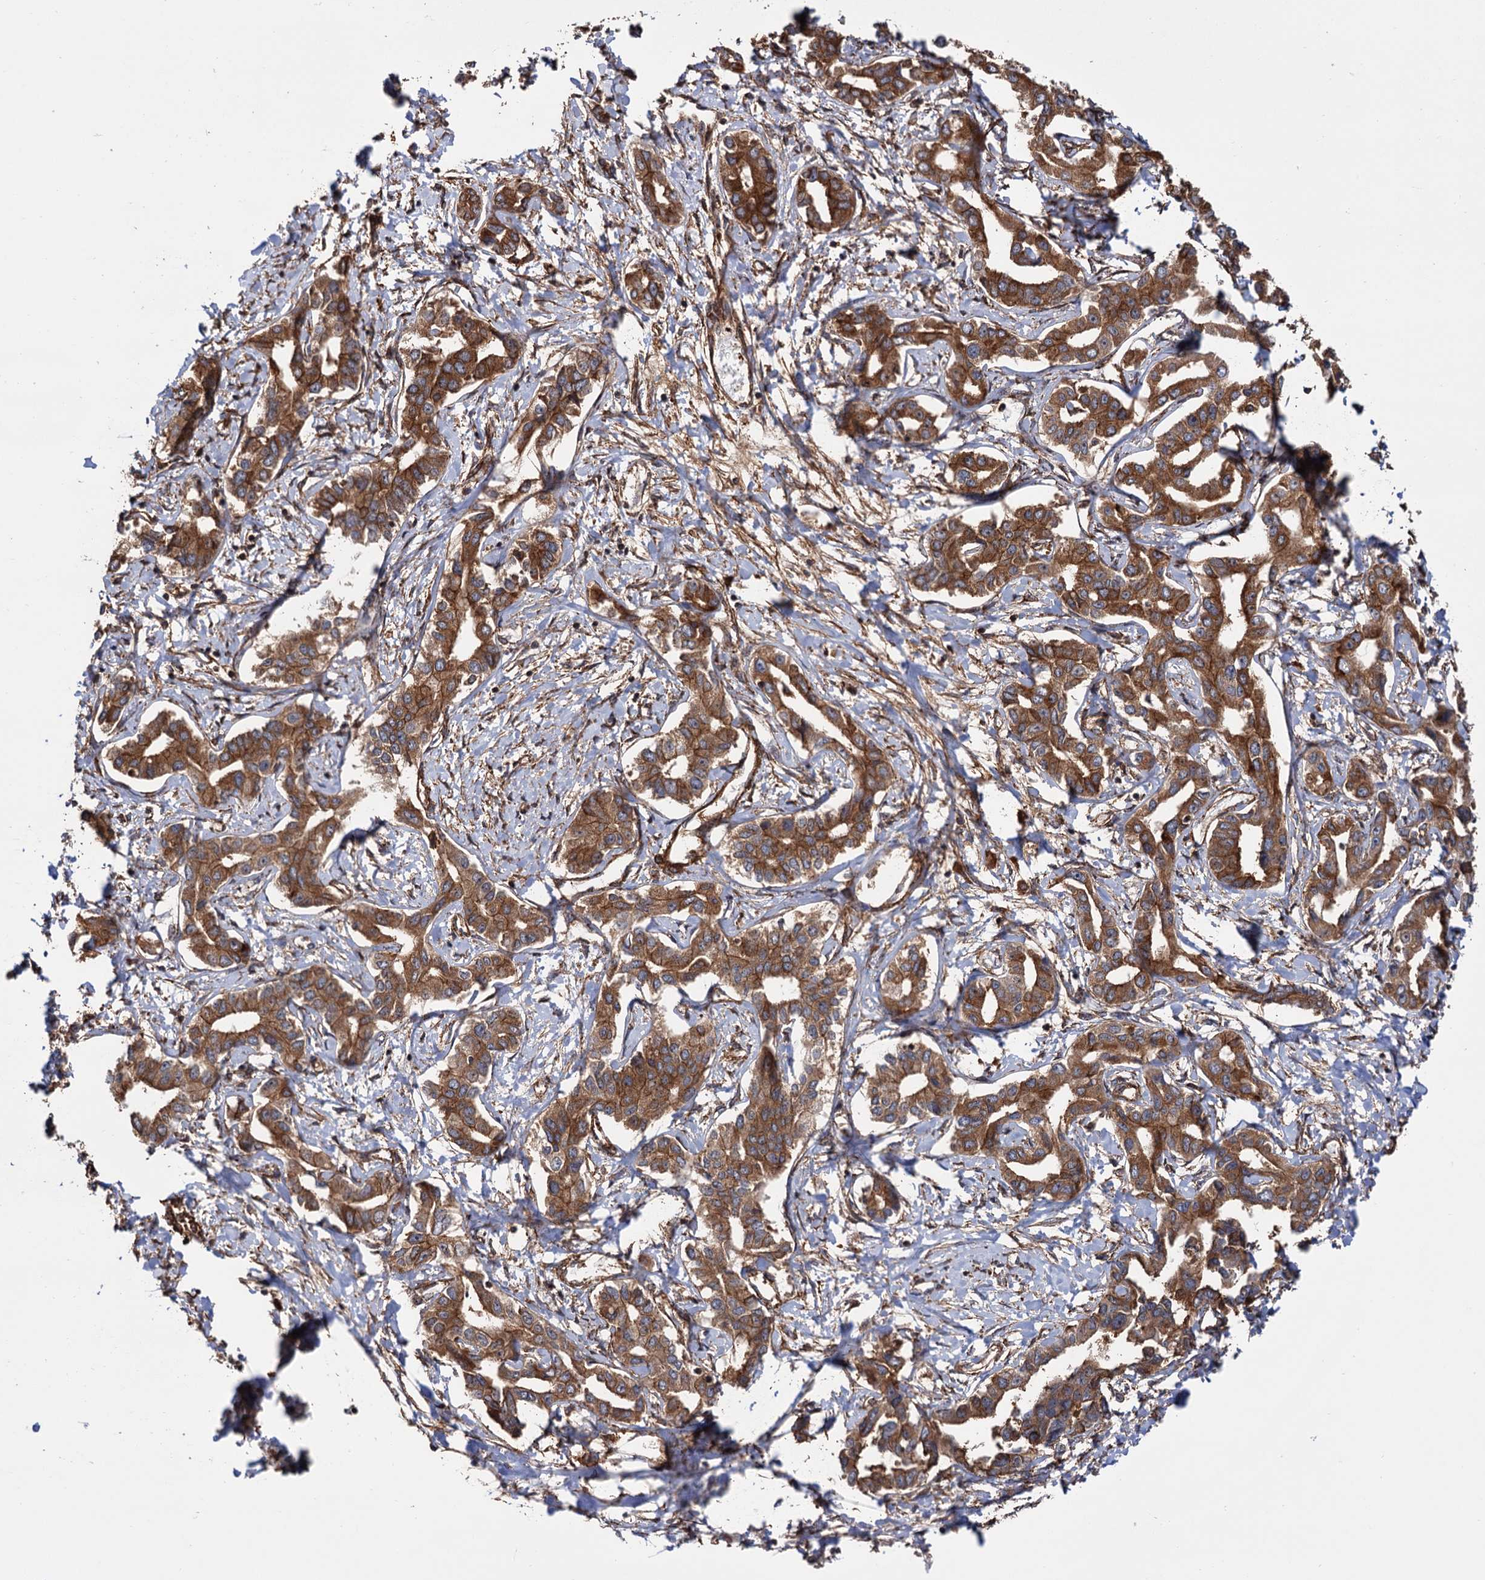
{"staining": {"intensity": "moderate", "quantity": ">75%", "location": "cytoplasmic/membranous"}, "tissue": "liver cancer", "cell_type": "Tumor cells", "image_type": "cancer", "snomed": [{"axis": "morphology", "description": "Cholangiocarcinoma"}, {"axis": "topography", "description": "Liver"}], "caption": "An IHC histopathology image of tumor tissue is shown. Protein staining in brown labels moderate cytoplasmic/membranous positivity in liver cancer within tumor cells.", "gene": "ATP8B4", "patient": {"sex": "male", "age": 59}}